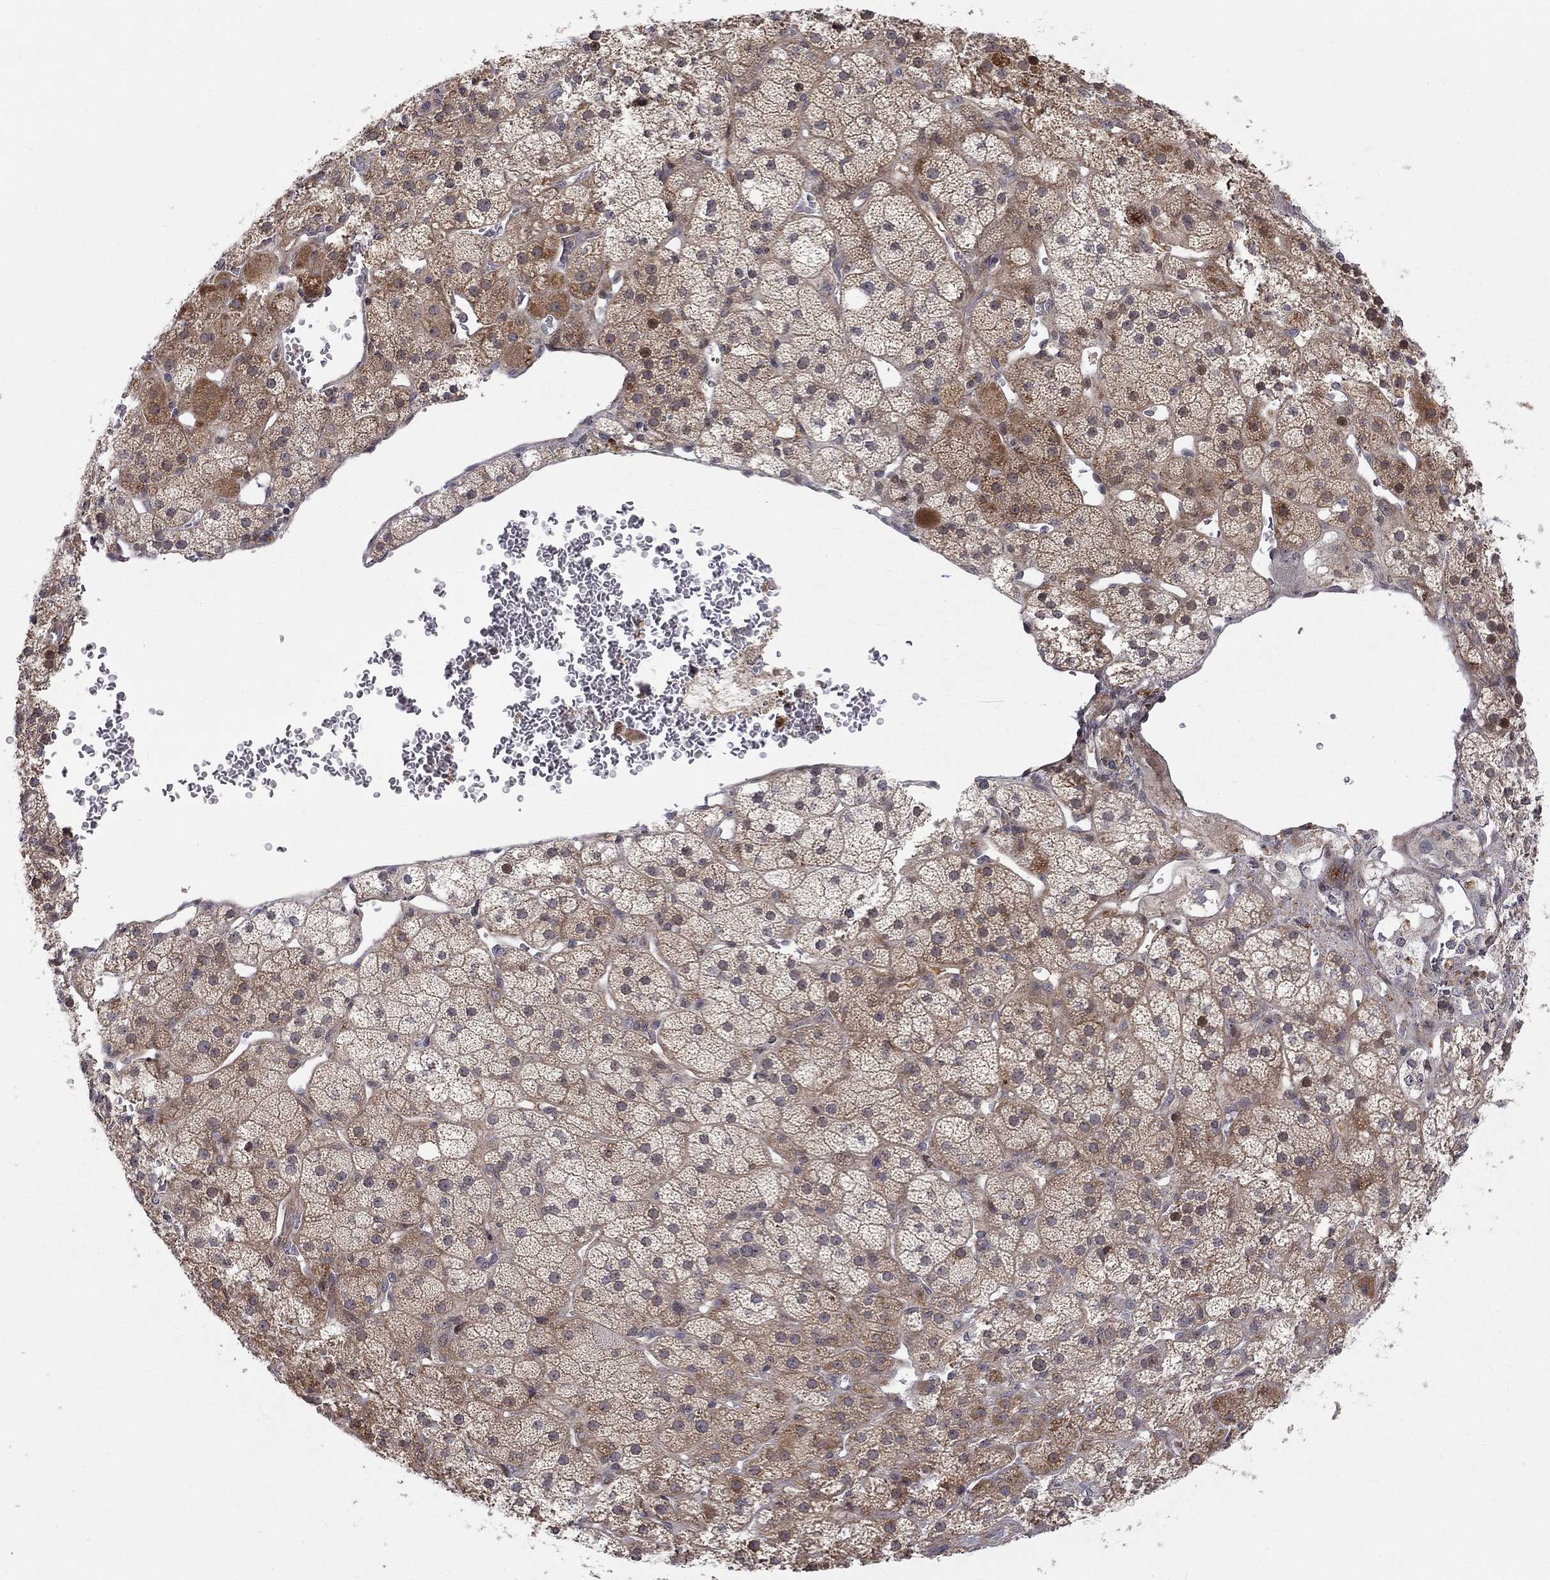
{"staining": {"intensity": "moderate", "quantity": "25%-75%", "location": "cytoplasmic/membranous"}, "tissue": "adrenal gland", "cell_type": "Glandular cells", "image_type": "normal", "snomed": [{"axis": "morphology", "description": "Normal tissue, NOS"}, {"axis": "topography", "description": "Adrenal gland"}], "caption": "Immunohistochemistry (IHC) histopathology image of normal adrenal gland stained for a protein (brown), which displays medium levels of moderate cytoplasmic/membranous expression in about 25%-75% of glandular cells.", "gene": "WDR19", "patient": {"sex": "male", "age": 57}}